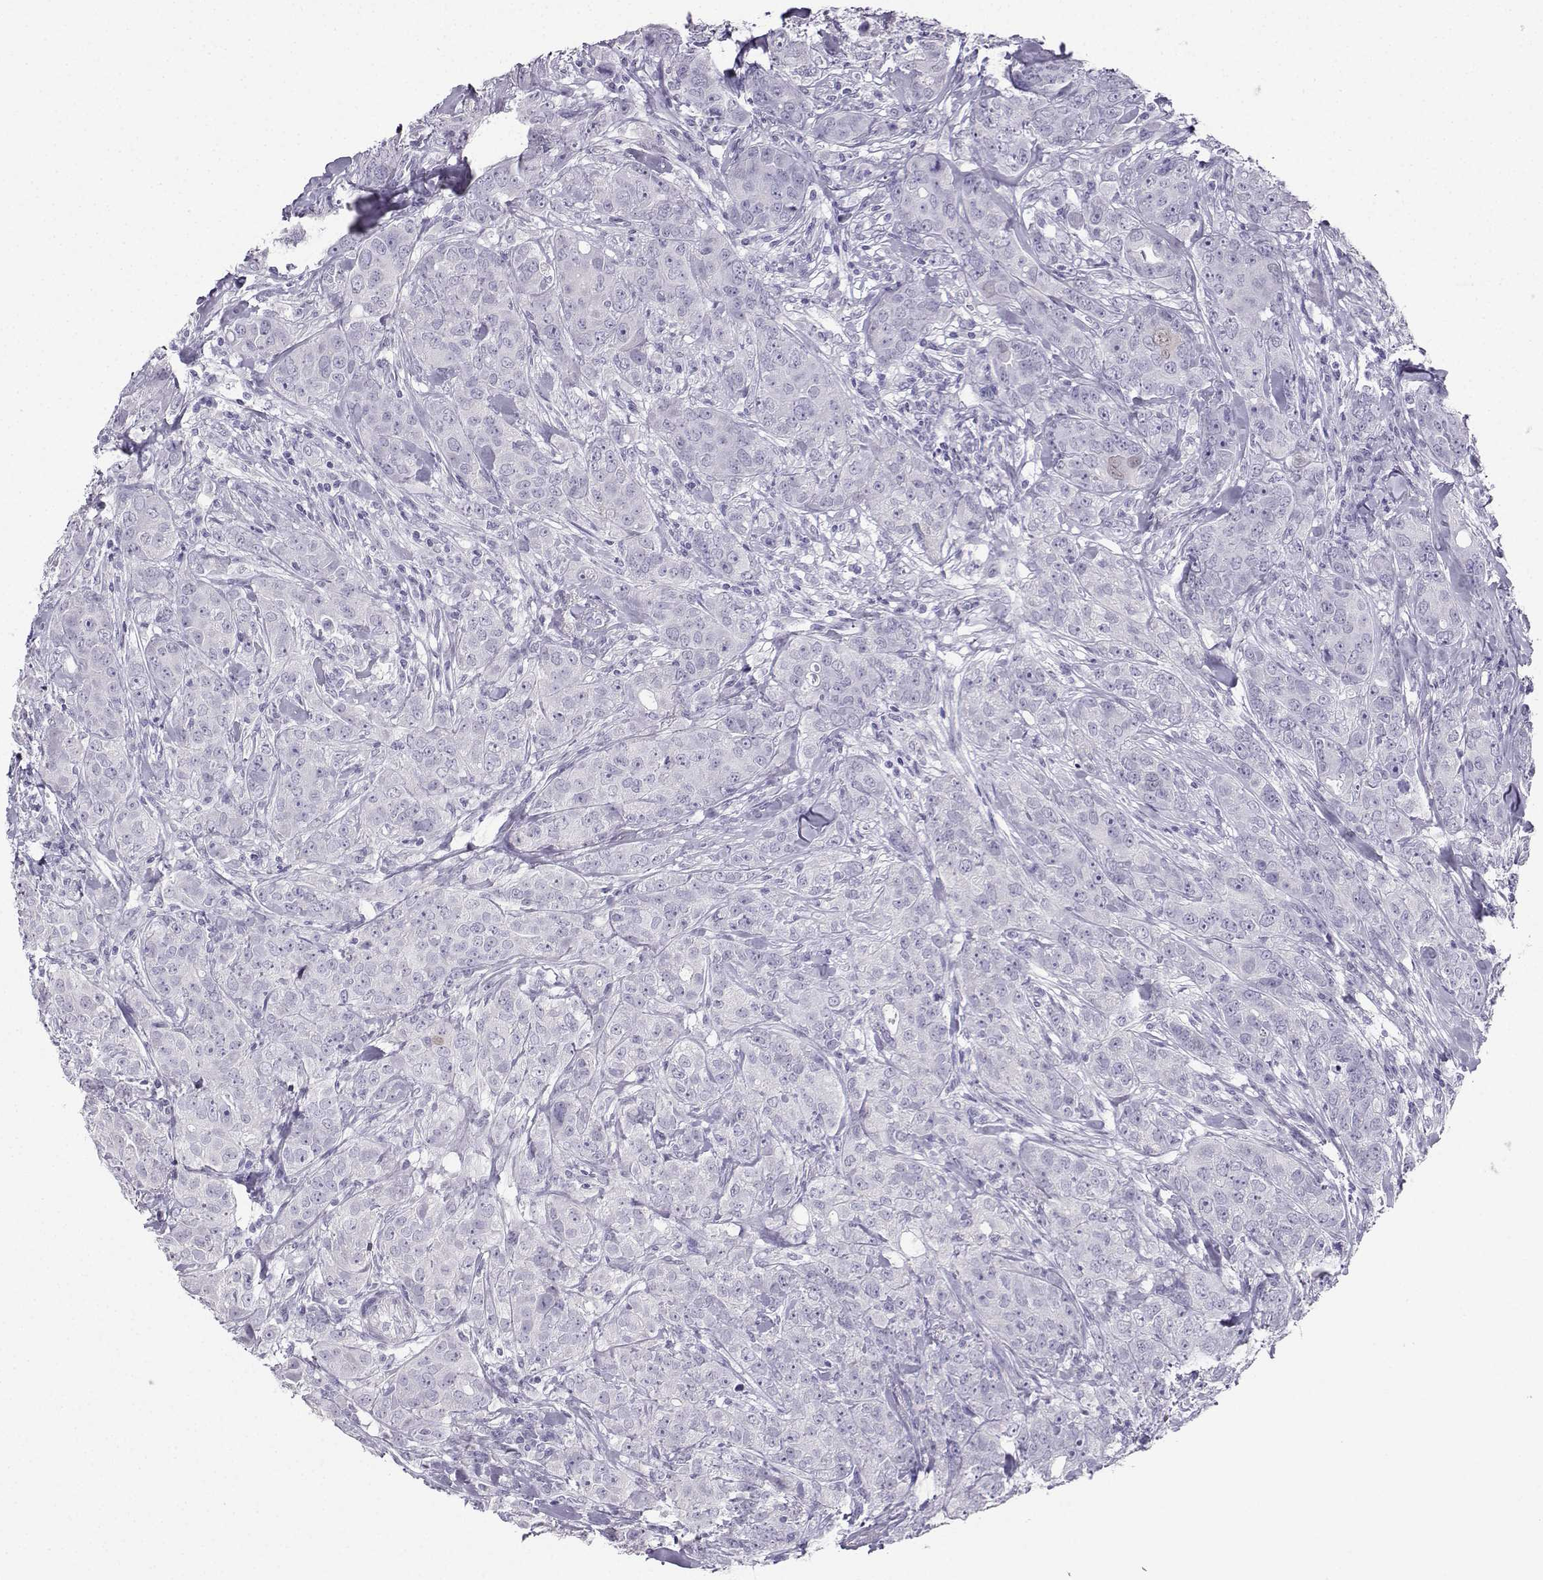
{"staining": {"intensity": "negative", "quantity": "none", "location": "none"}, "tissue": "breast cancer", "cell_type": "Tumor cells", "image_type": "cancer", "snomed": [{"axis": "morphology", "description": "Duct carcinoma"}, {"axis": "topography", "description": "Breast"}], "caption": "Immunohistochemistry micrograph of human breast cancer (infiltrating ductal carcinoma) stained for a protein (brown), which exhibits no expression in tumor cells. (DAB (3,3'-diaminobenzidine) immunohistochemistry (IHC) with hematoxylin counter stain).", "gene": "KIF17", "patient": {"sex": "female", "age": 43}}